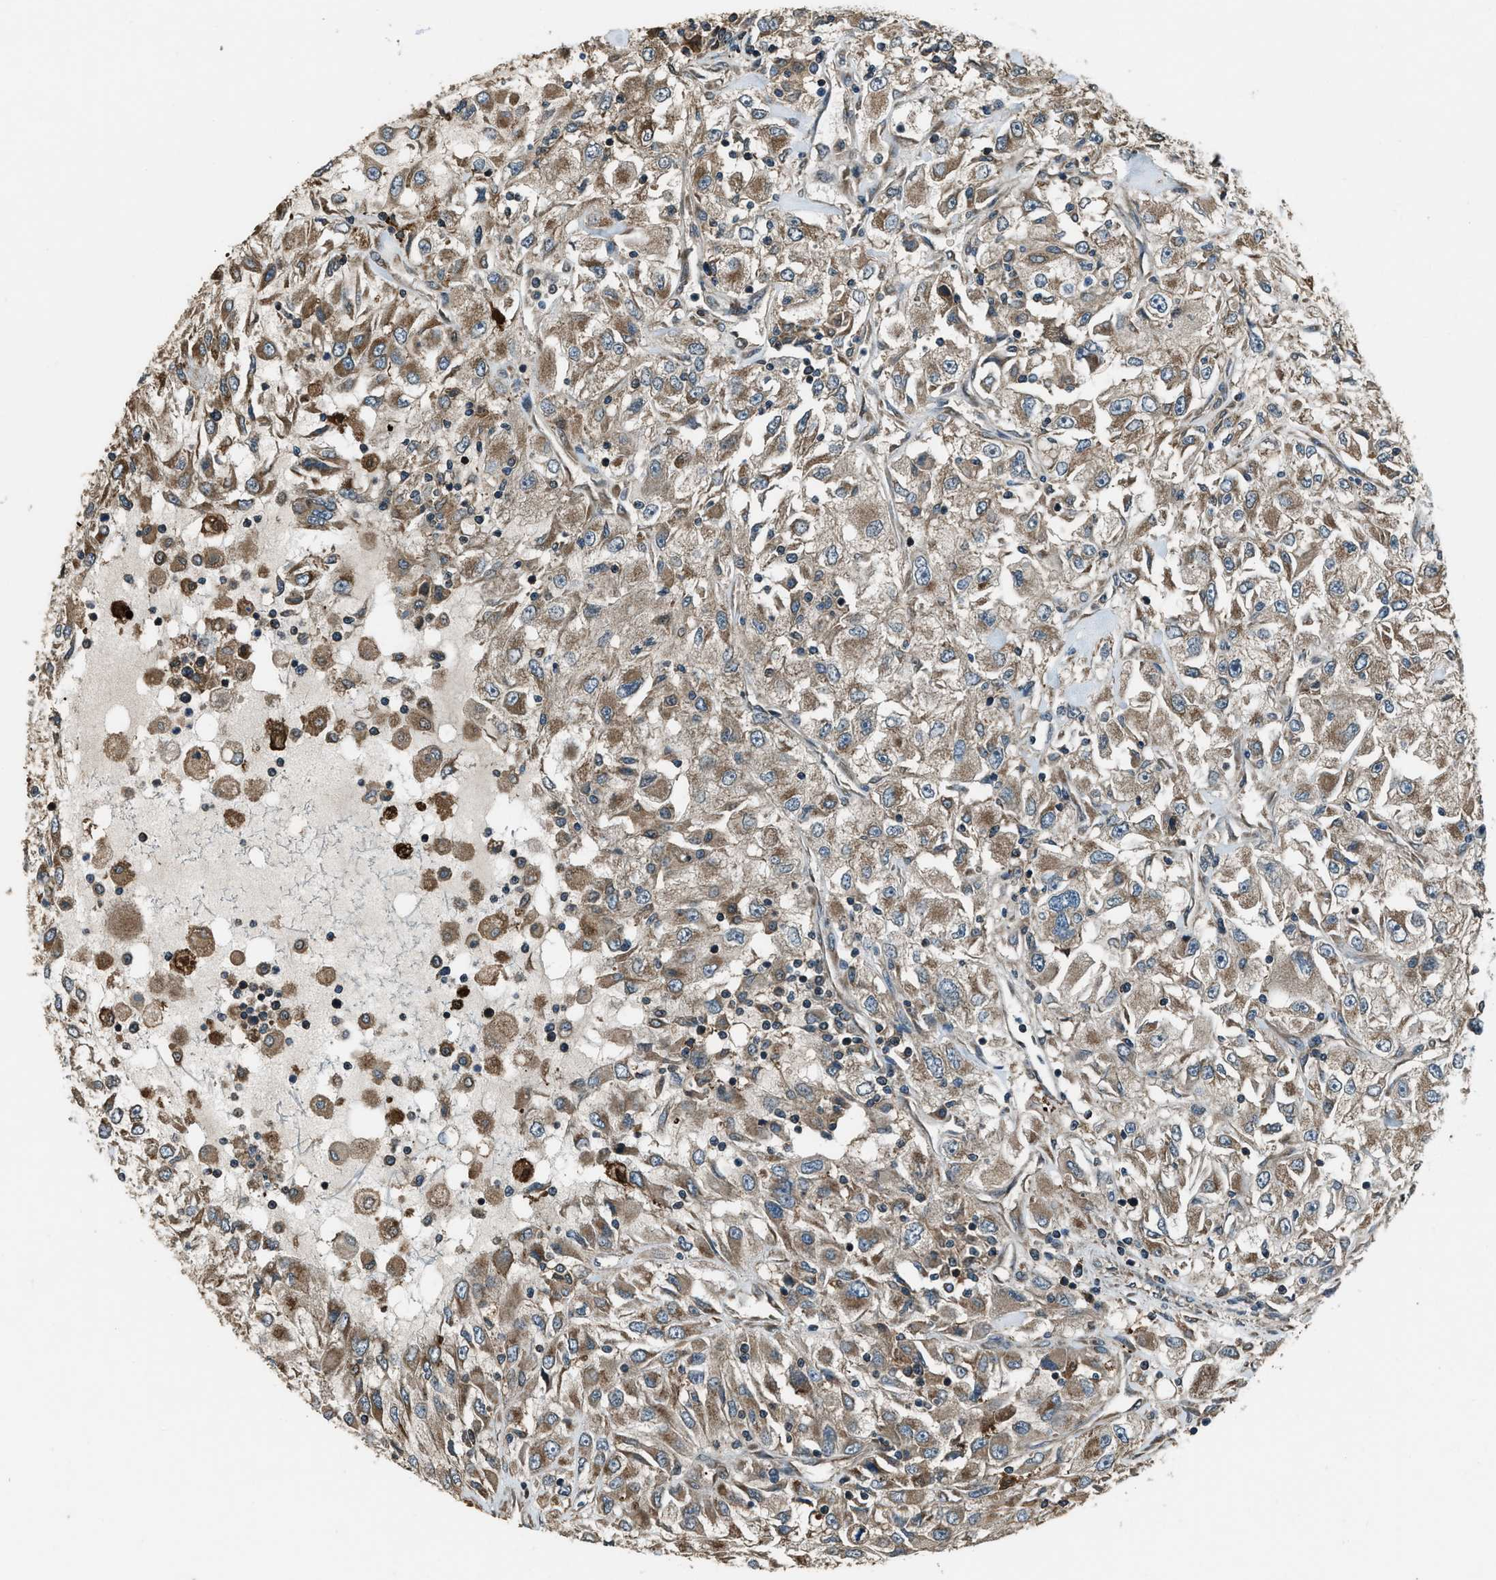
{"staining": {"intensity": "moderate", "quantity": ">75%", "location": "cytoplasmic/membranous"}, "tissue": "renal cancer", "cell_type": "Tumor cells", "image_type": "cancer", "snomed": [{"axis": "morphology", "description": "Adenocarcinoma, NOS"}, {"axis": "topography", "description": "Kidney"}], "caption": "High-magnification brightfield microscopy of renal cancer stained with DAB (brown) and counterstained with hematoxylin (blue). tumor cells exhibit moderate cytoplasmic/membranous staining is seen in about>75% of cells. Using DAB (3,3'-diaminobenzidine) (brown) and hematoxylin (blue) stains, captured at high magnification using brightfield microscopy.", "gene": "TRIM4", "patient": {"sex": "female", "age": 52}}